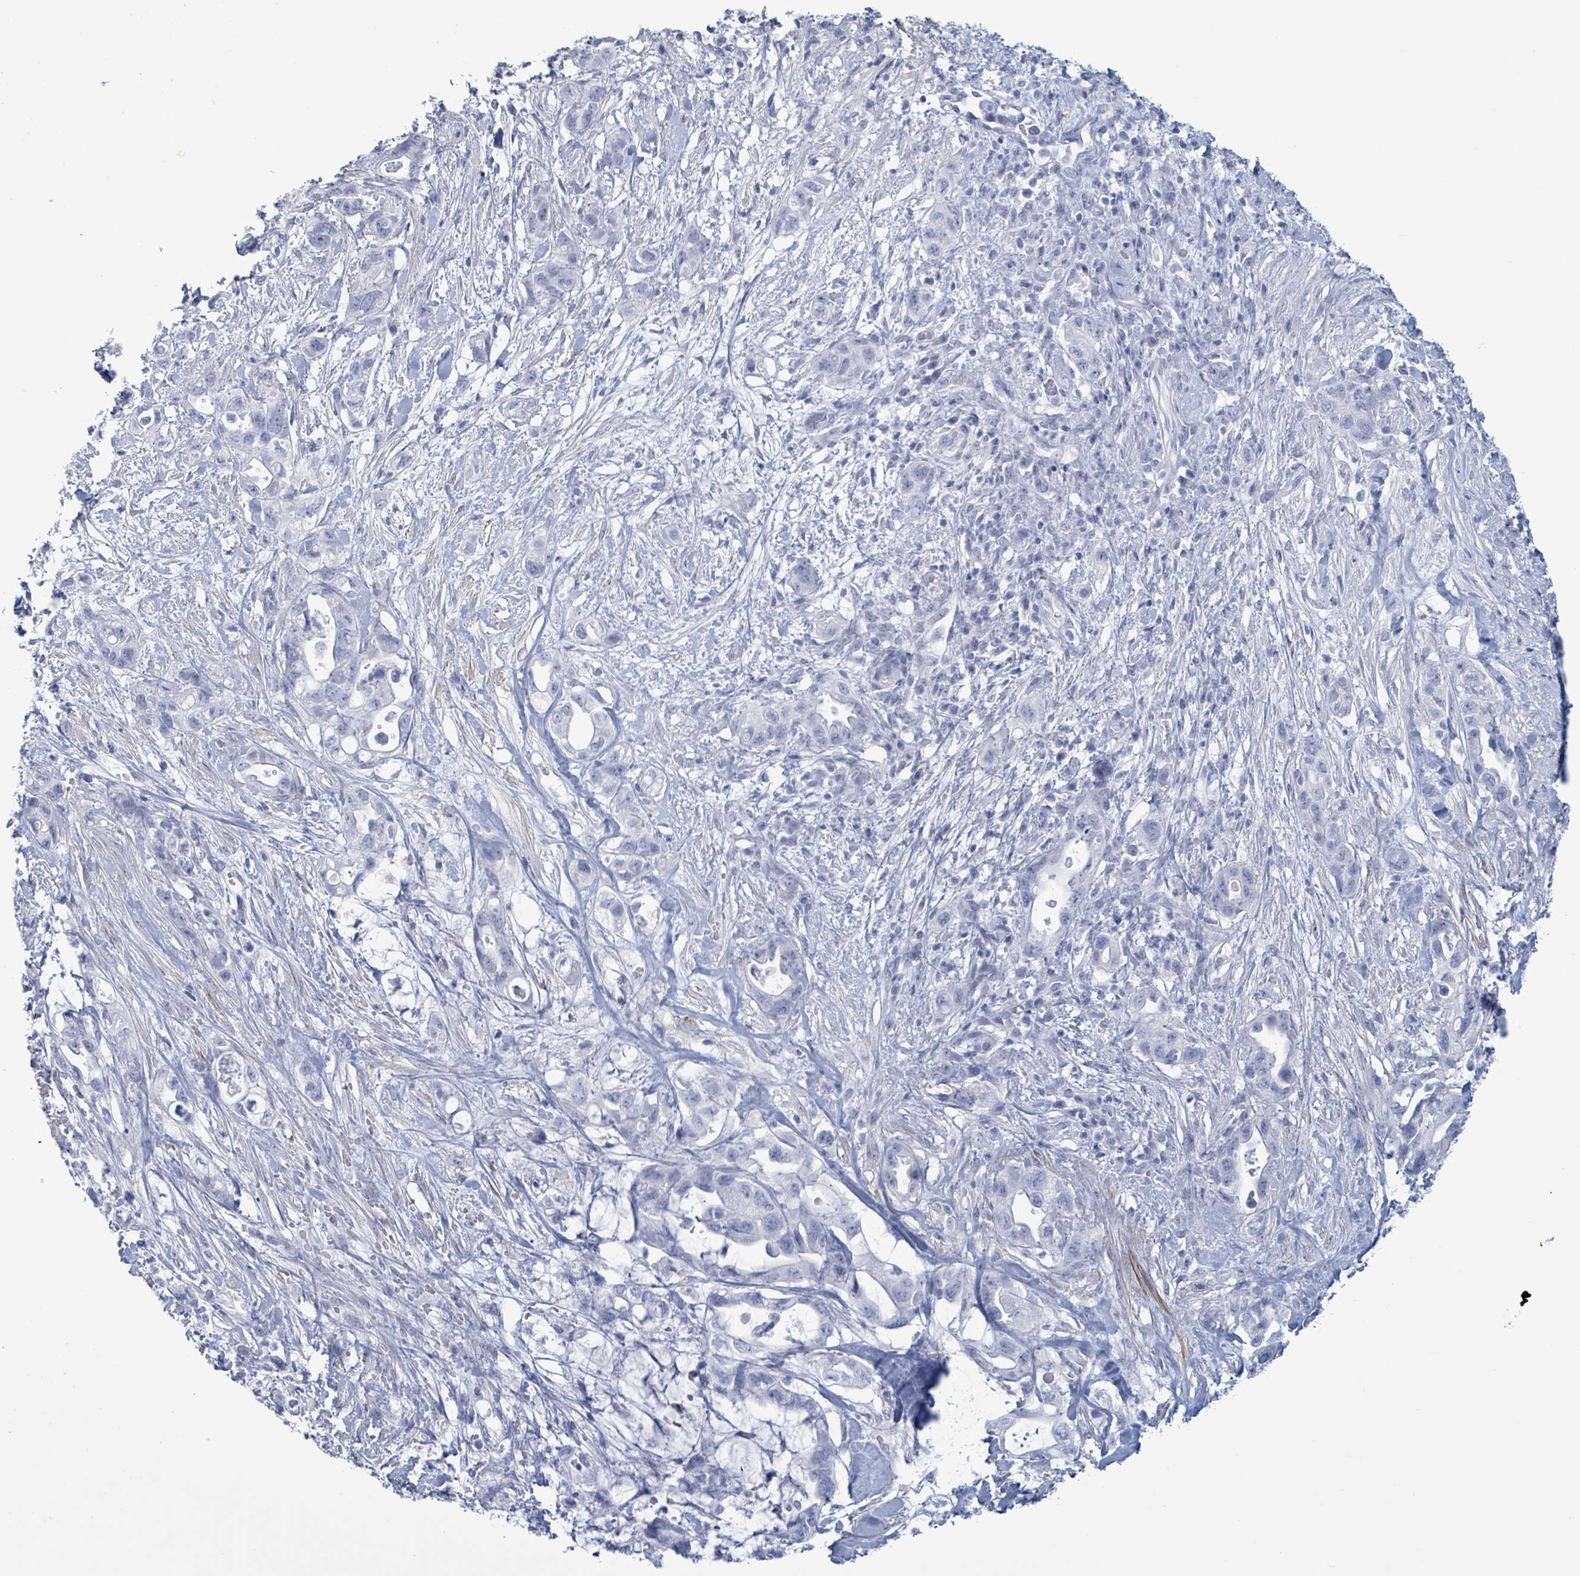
{"staining": {"intensity": "negative", "quantity": "none", "location": "none"}, "tissue": "pancreatic cancer", "cell_type": "Tumor cells", "image_type": "cancer", "snomed": [{"axis": "morphology", "description": "Adenocarcinoma, NOS"}, {"axis": "topography", "description": "Pancreas"}], "caption": "Tumor cells are negative for brown protein staining in adenocarcinoma (pancreatic). Nuclei are stained in blue.", "gene": "ZNF771", "patient": {"sex": "female", "age": 72}}